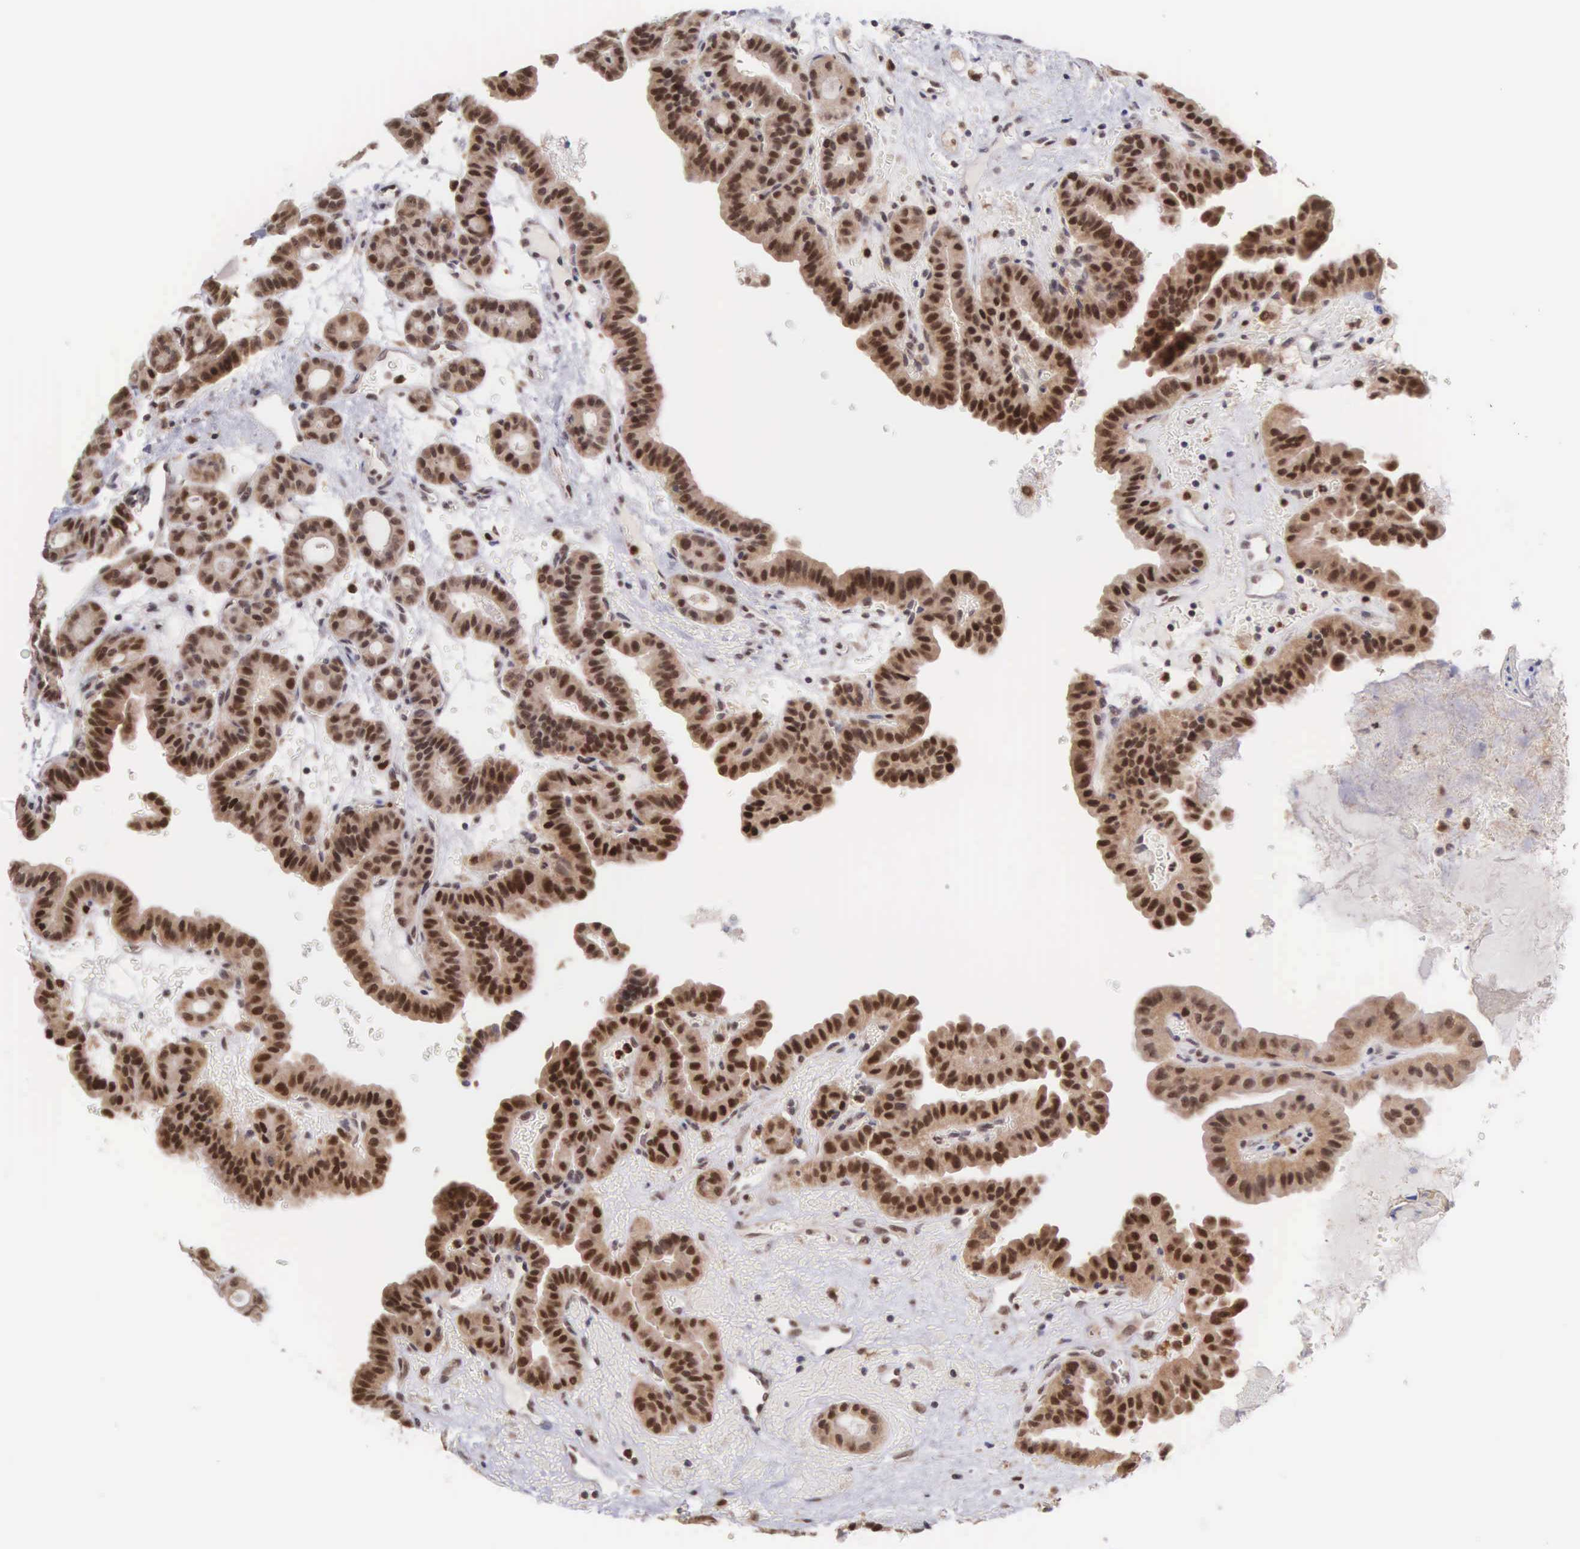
{"staining": {"intensity": "strong", "quantity": ">75%", "location": "cytoplasmic/membranous,nuclear"}, "tissue": "thyroid cancer", "cell_type": "Tumor cells", "image_type": "cancer", "snomed": [{"axis": "morphology", "description": "Papillary adenocarcinoma, NOS"}, {"axis": "topography", "description": "Thyroid gland"}], "caption": "Immunohistochemistry (DAB (3,3'-diaminobenzidine)) staining of human thyroid cancer exhibits strong cytoplasmic/membranous and nuclear protein positivity in about >75% of tumor cells.", "gene": "GRK3", "patient": {"sex": "male", "age": 87}}